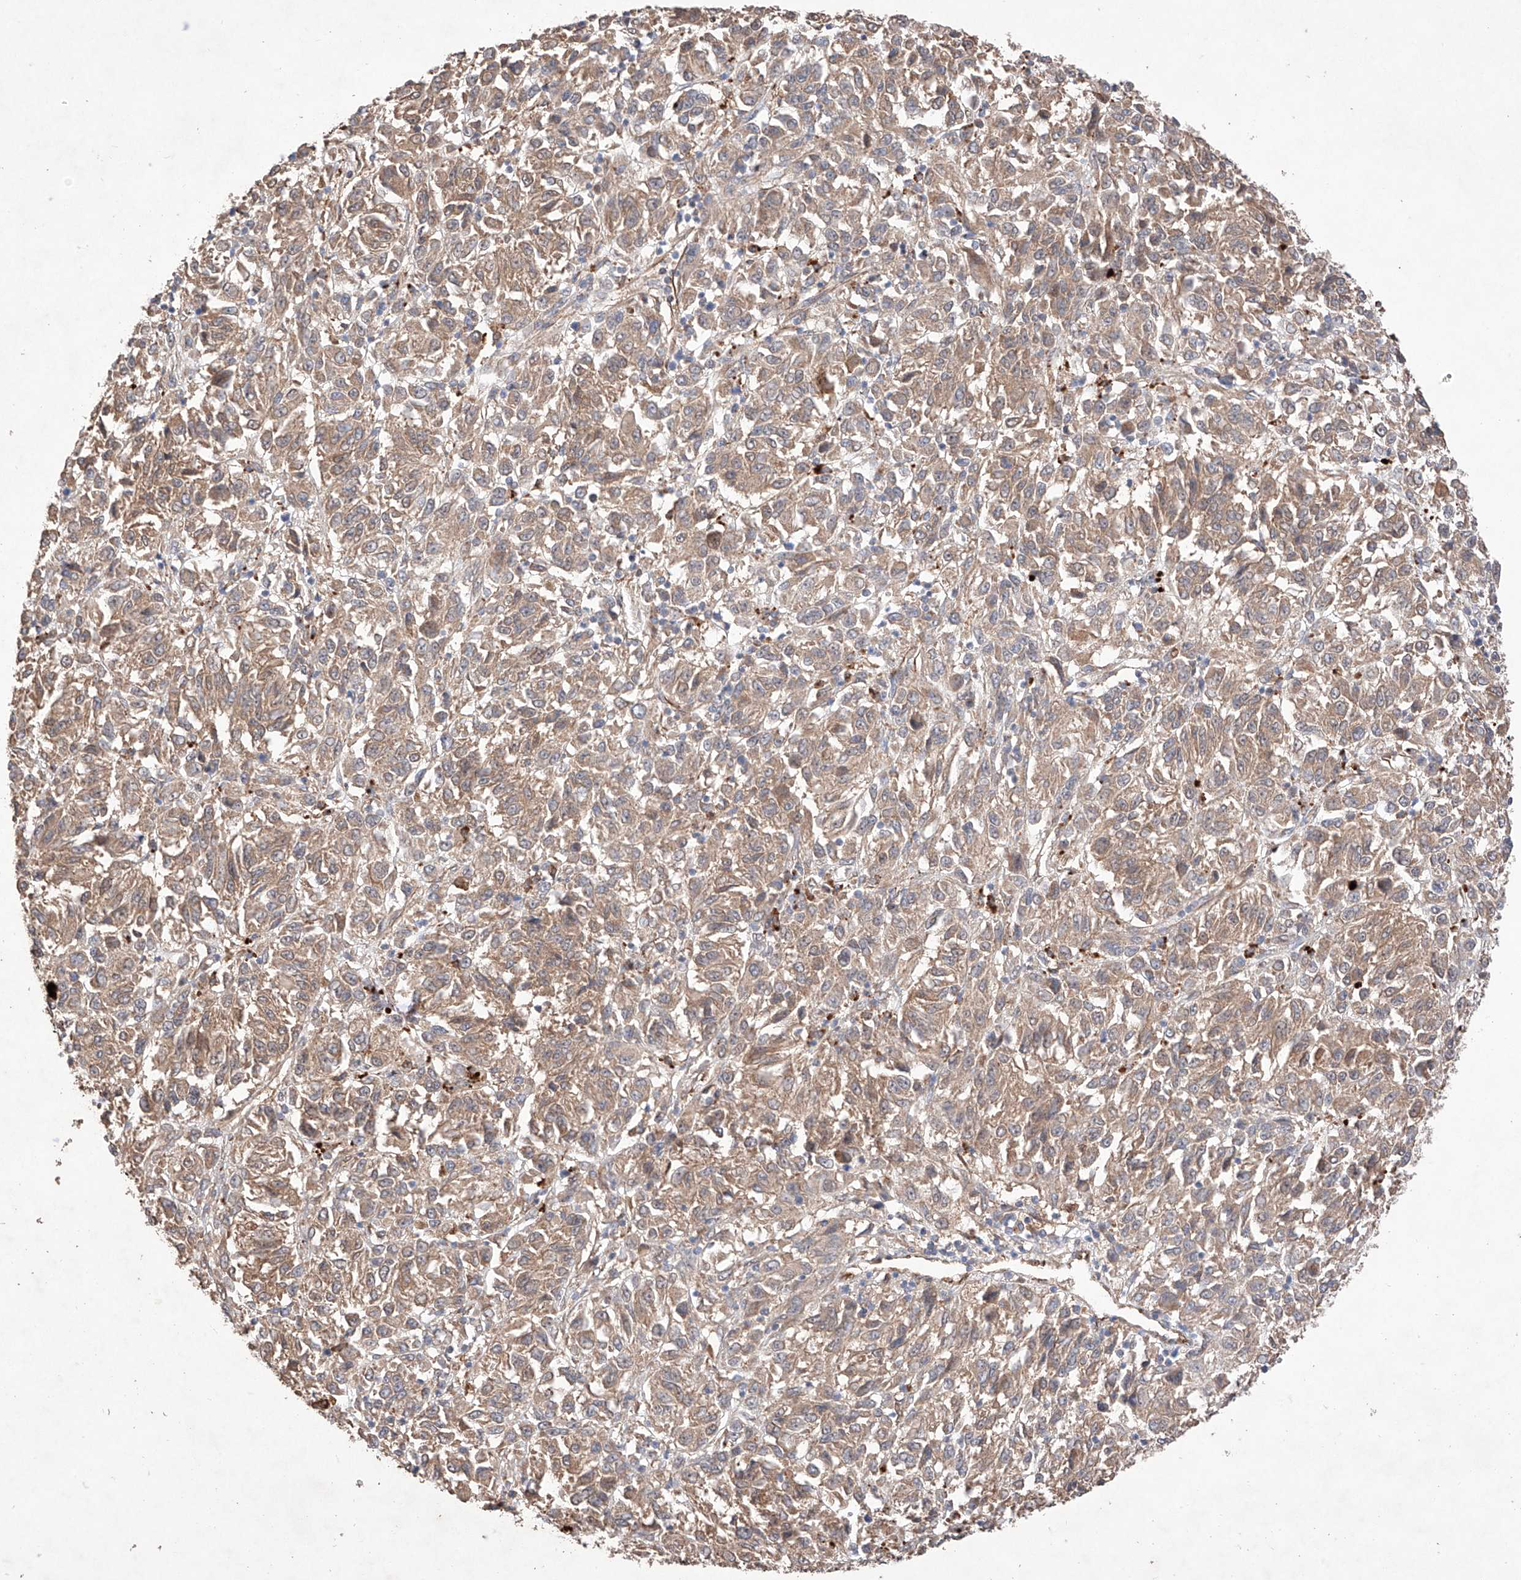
{"staining": {"intensity": "moderate", "quantity": ">75%", "location": "cytoplasmic/membranous"}, "tissue": "melanoma", "cell_type": "Tumor cells", "image_type": "cancer", "snomed": [{"axis": "morphology", "description": "Malignant melanoma, Metastatic site"}, {"axis": "topography", "description": "Lung"}], "caption": "Melanoma stained with IHC exhibits moderate cytoplasmic/membranous positivity in about >75% of tumor cells.", "gene": "C6orf62", "patient": {"sex": "male", "age": 64}}